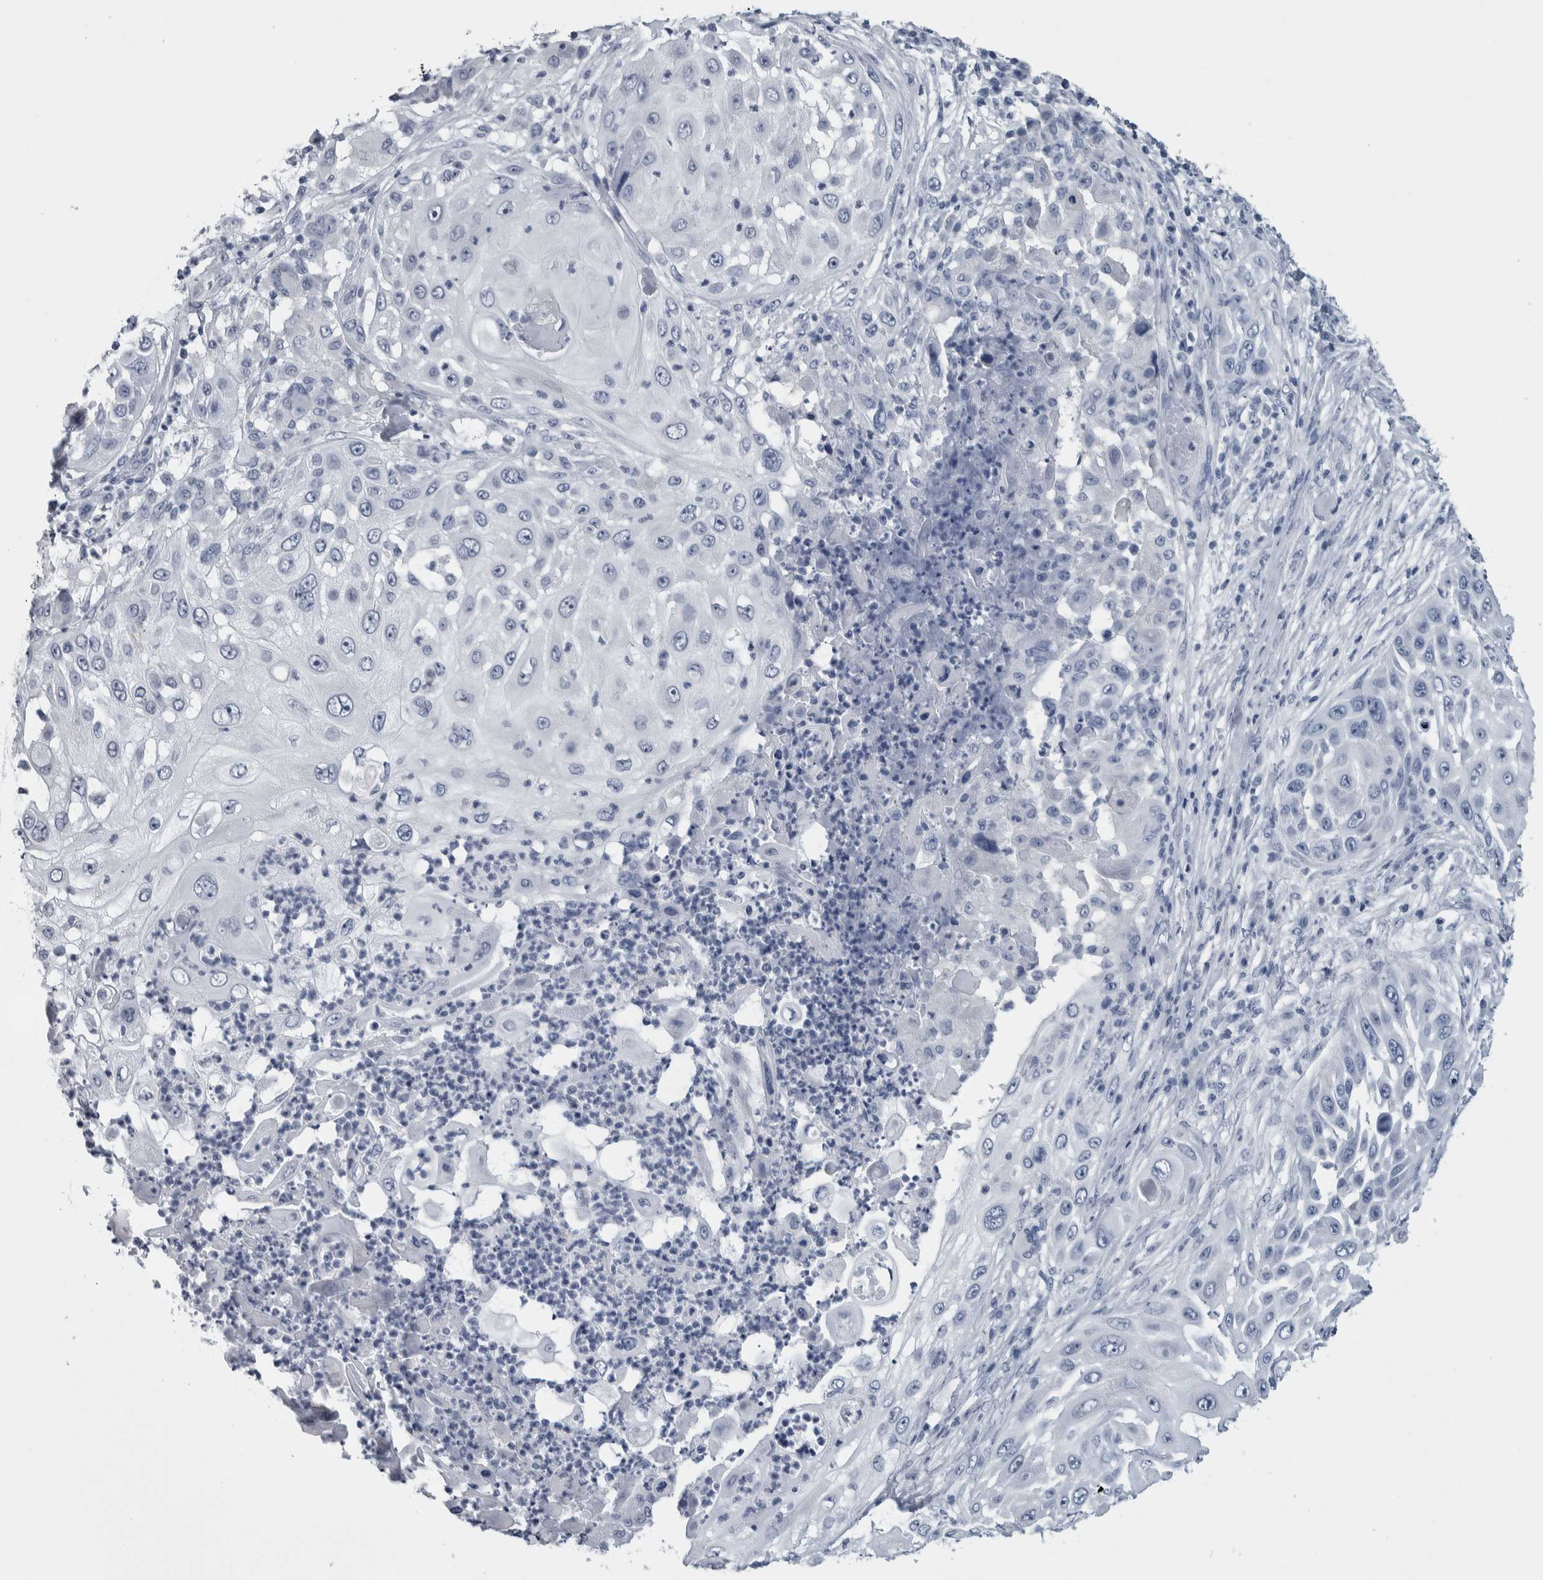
{"staining": {"intensity": "negative", "quantity": "none", "location": "none"}, "tissue": "skin cancer", "cell_type": "Tumor cells", "image_type": "cancer", "snomed": [{"axis": "morphology", "description": "Squamous cell carcinoma, NOS"}, {"axis": "topography", "description": "Skin"}], "caption": "Image shows no significant protein expression in tumor cells of skin cancer. (DAB IHC with hematoxylin counter stain).", "gene": "CDH17", "patient": {"sex": "female", "age": 44}}